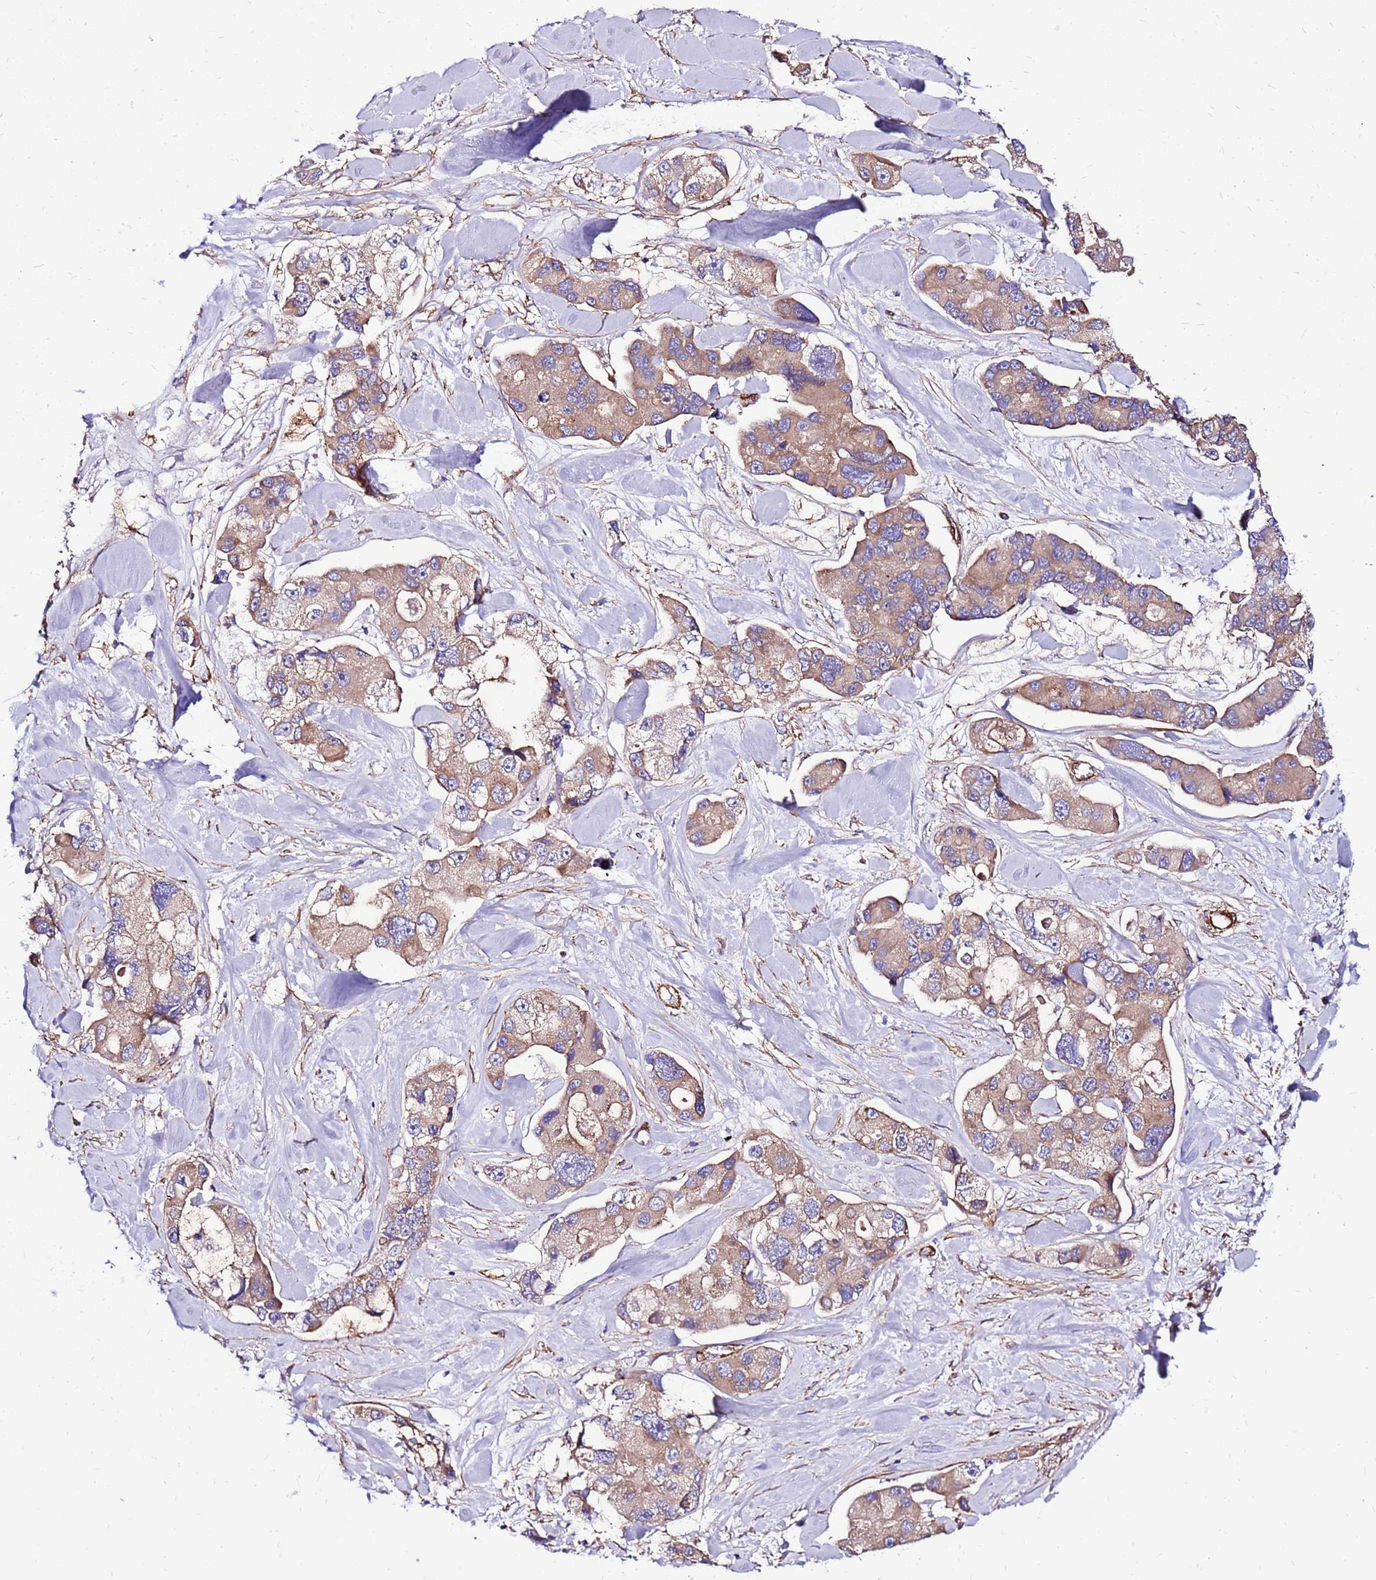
{"staining": {"intensity": "moderate", "quantity": ">75%", "location": "cytoplasmic/membranous"}, "tissue": "lung cancer", "cell_type": "Tumor cells", "image_type": "cancer", "snomed": [{"axis": "morphology", "description": "Adenocarcinoma, NOS"}, {"axis": "topography", "description": "Lung"}], "caption": "About >75% of tumor cells in human lung cancer demonstrate moderate cytoplasmic/membranous protein positivity as visualized by brown immunohistochemical staining.", "gene": "EI24", "patient": {"sex": "female", "age": 54}}